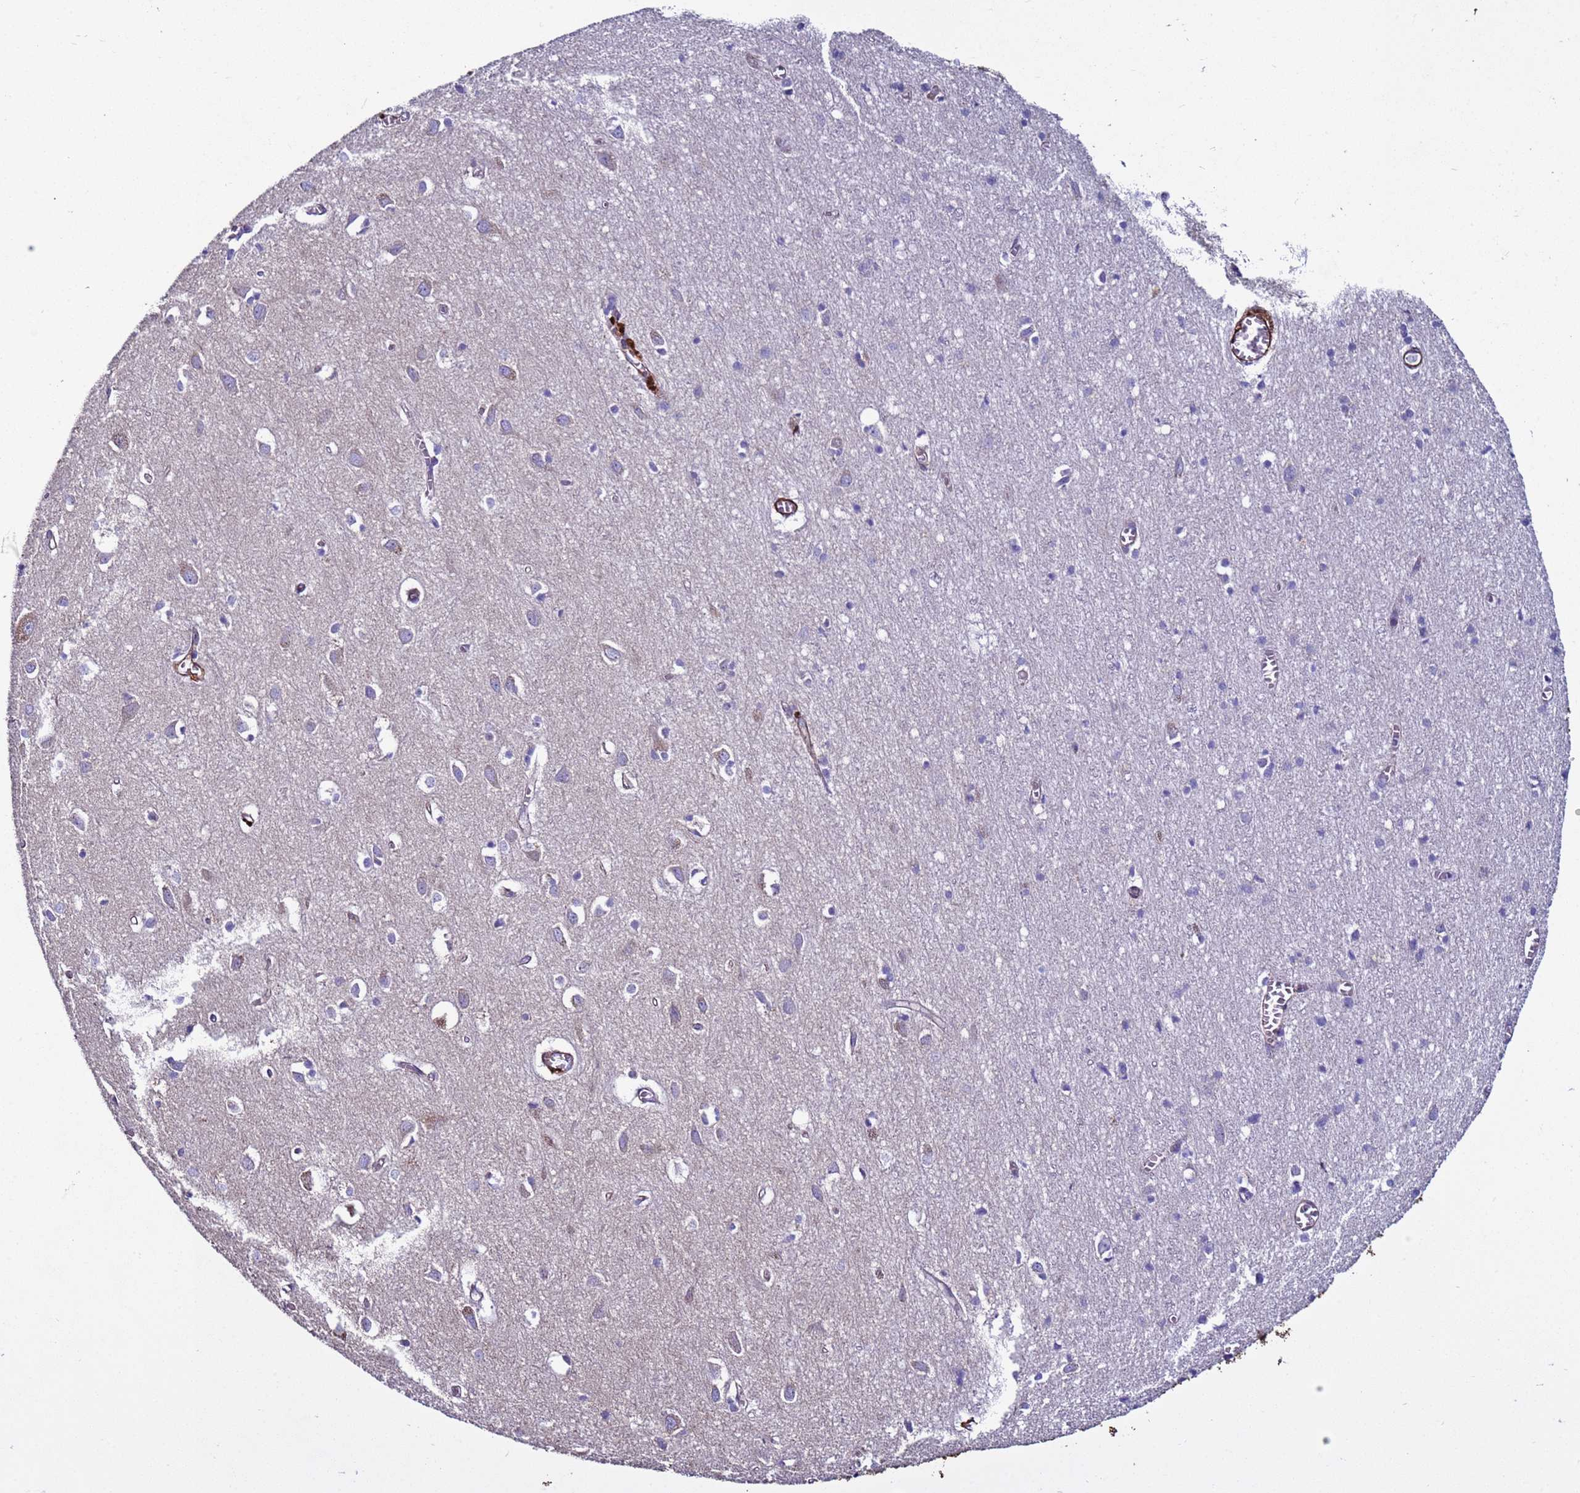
{"staining": {"intensity": "weak", "quantity": ">75%", "location": "cytoplasmic/membranous"}, "tissue": "cerebral cortex", "cell_type": "Endothelial cells", "image_type": "normal", "snomed": [{"axis": "morphology", "description": "Normal tissue, NOS"}, {"axis": "topography", "description": "Cerebral cortex"}], "caption": "Immunohistochemical staining of benign human cerebral cortex reveals weak cytoplasmic/membranous protein positivity in about >75% of endothelial cells.", "gene": "RABL2A", "patient": {"sex": "female", "age": 64}}